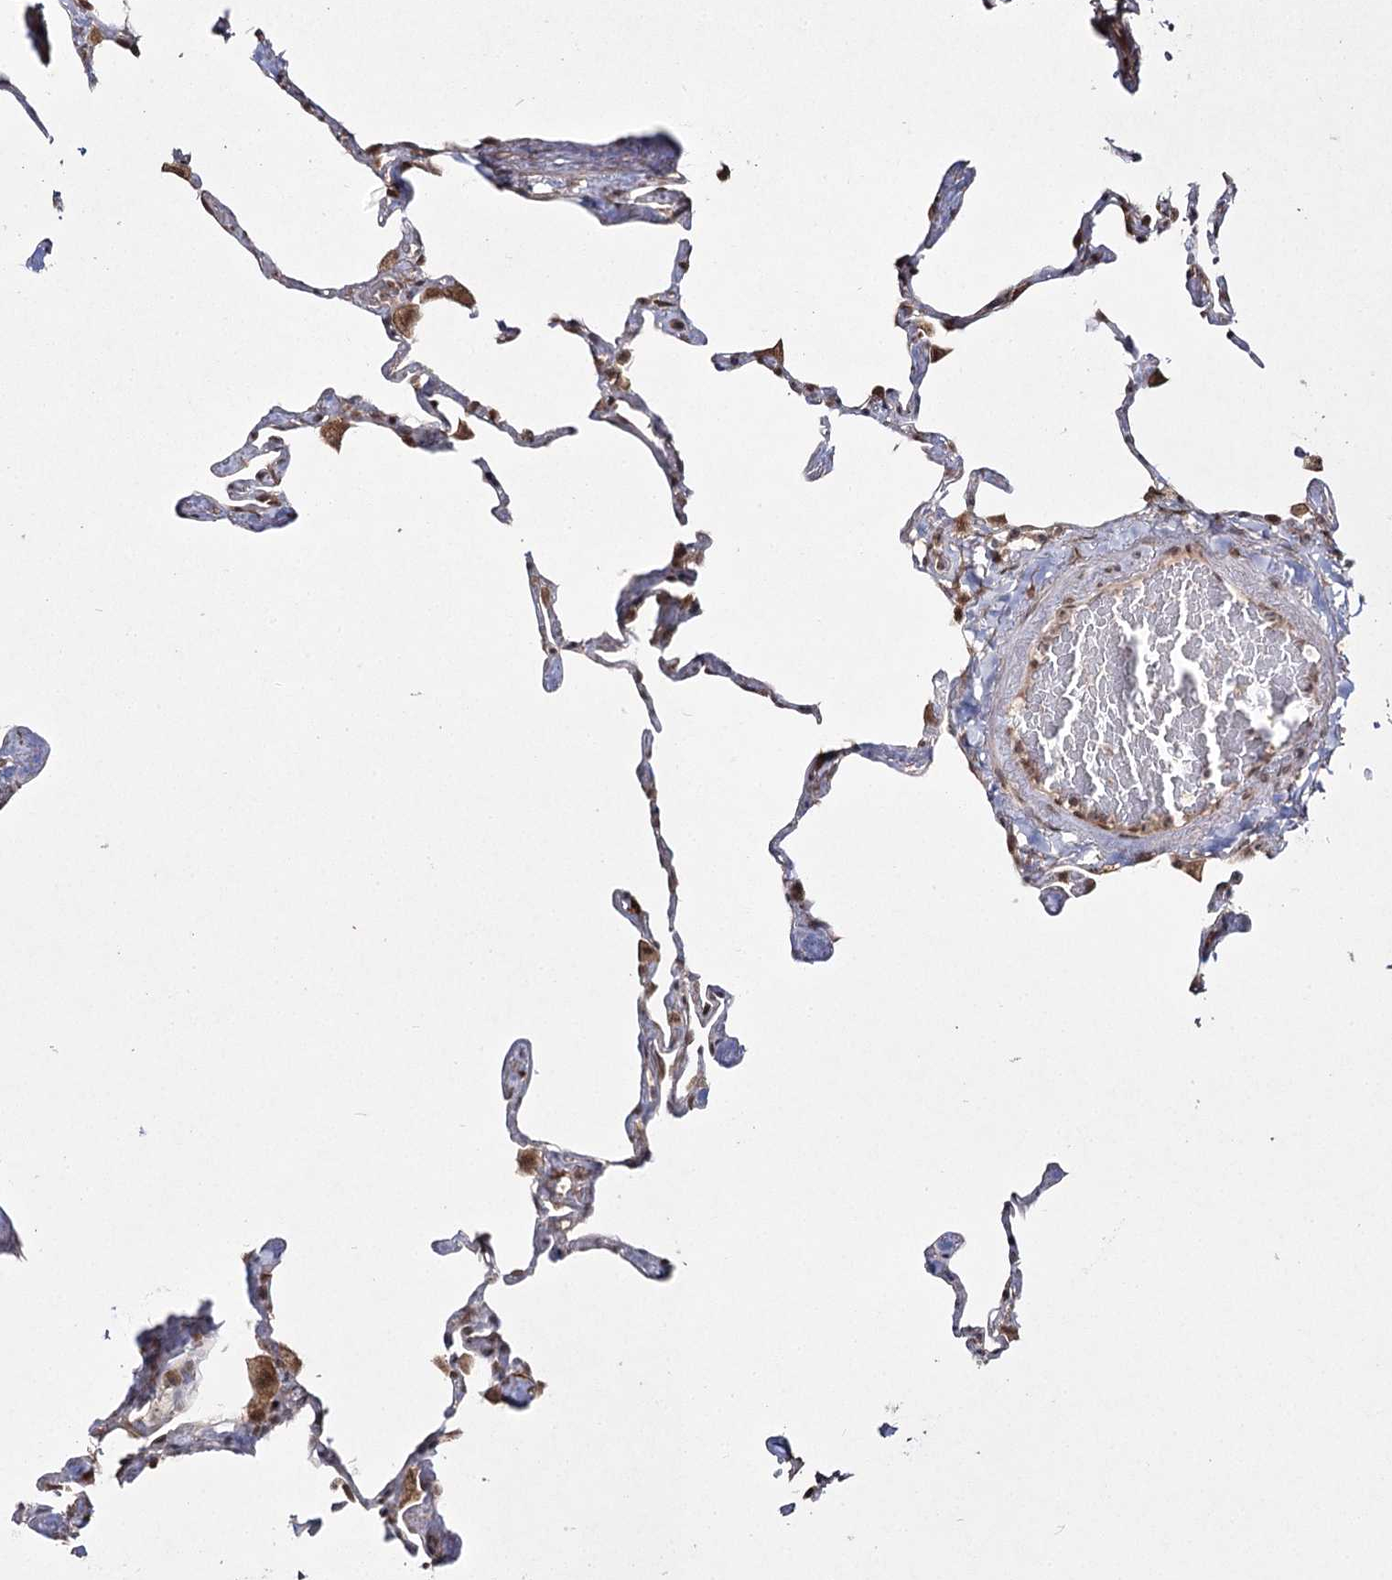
{"staining": {"intensity": "moderate", "quantity": "<25%", "location": "nuclear"}, "tissue": "lung", "cell_type": "Alveolar cells", "image_type": "normal", "snomed": [{"axis": "morphology", "description": "Normal tissue, NOS"}, {"axis": "topography", "description": "Lung"}], "caption": "High-magnification brightfield microscopy of unremarkable lung stained with DAB (brown) and counterstained with hematoxylin (blue). alveolar cells exhibit moderate nuclear positivity is appreciated in approximately<25% of cells.", "gene": "TRNT1", "patient": {"sex": "male", "age": 65}}